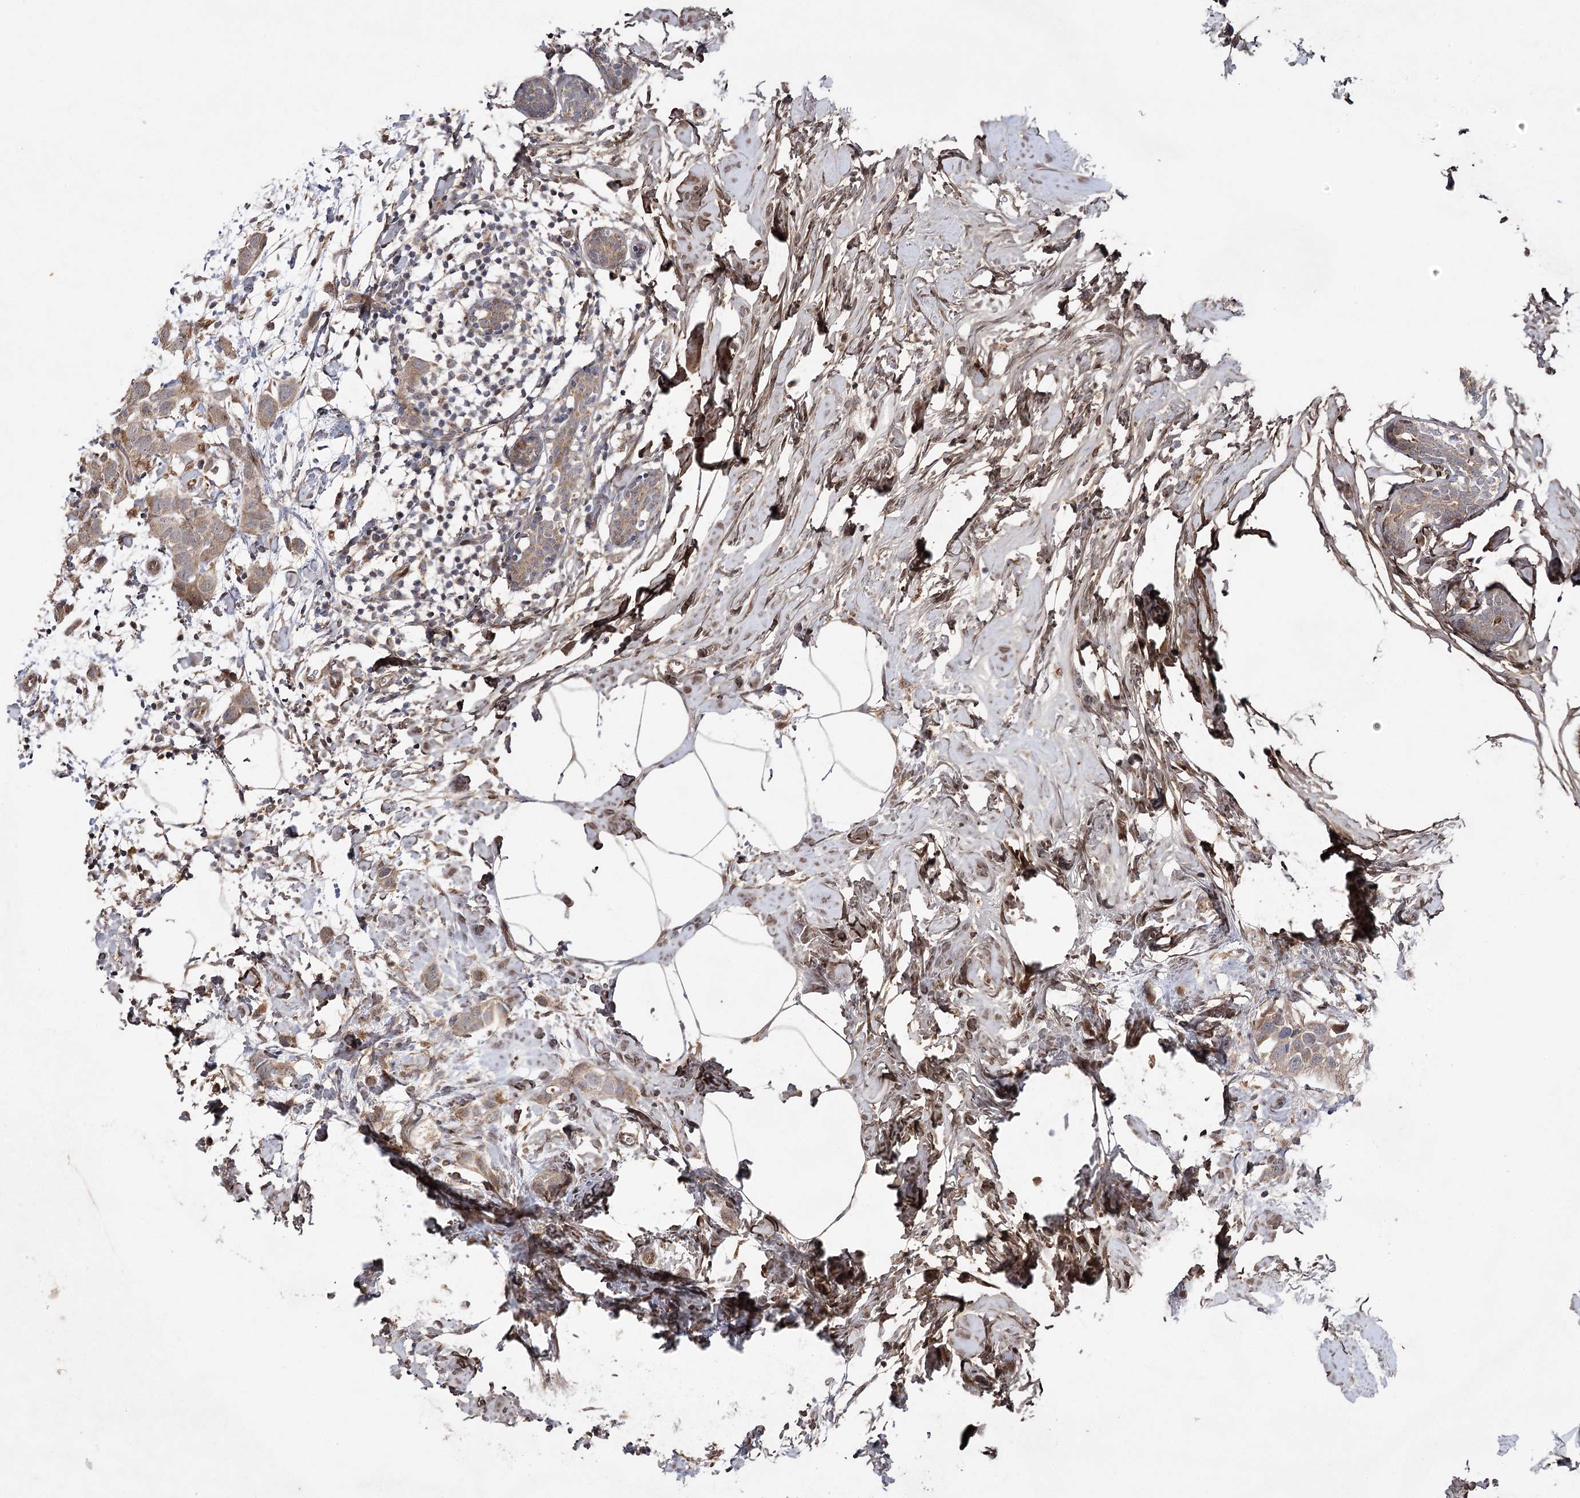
{"staining": {"intensity": "weak", "quantity": ">75%", "location": "cytoplasmic/membranous"}, "tissue": "breast cancer", "cell_type": "Tumor cells", "image_type": "cancer", "snomed": [{"axis": "morphology", "description": "Normal tissue, NOS"}, {"axis": "morphology", "description": "Duct carcinoma"}, {"axis": "topography", "description": "Breast"}], "caption": "IHC (DAB (3,3'-diaminobenzidine)) staining of human intraductal carcinoma (breast) displays weak cytoplasmic/membranous protein positivity in approximately >75% of tumor cells. (DAB (3,3'-diaminobenzidine) IHC, brown staining for protein, blue staining for nuclei).", "gene": "OBSL1", "patient": {"sex": "female", "age": 50}}